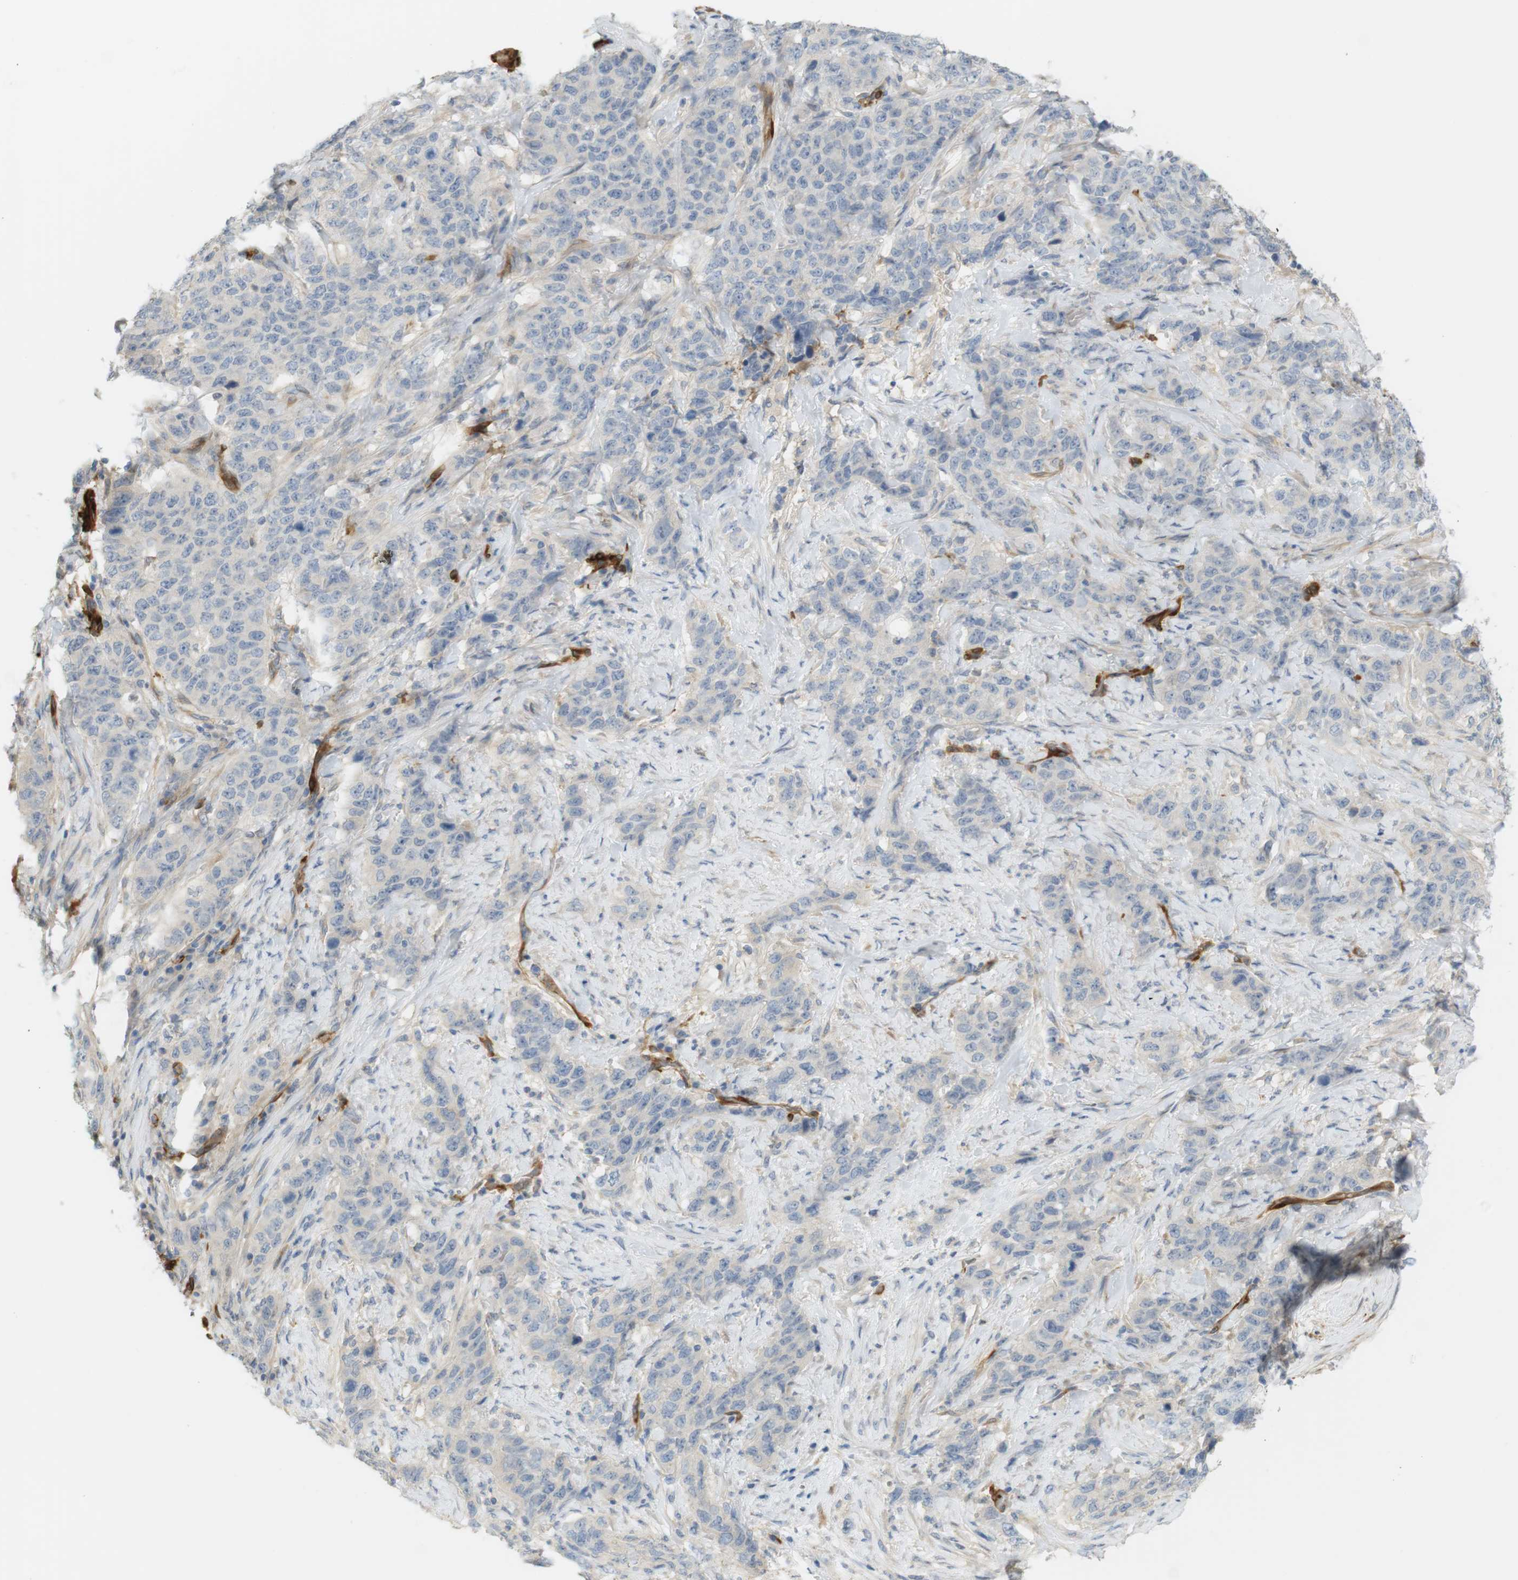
{"staining": {"intensity": "weak", "quantity": "<25%", "location": "cytoplasmic/membranous"}, "tissue": "stomach cancer", "cell_type": "Tumor cells", "image_type": "cancer", "snomed": [{"axis": "morphology", "description": "Adenocarcinoma, NOS"}, {"axis": "topography", "description": "Stomach"}], "caption": "Immunohistochemistry micrograph of human stomach adenocarcinoma stained for a protein (brown), which exhibits no positivity in tumor cells.", "gene": "PDE3A", "patient": {"sex": "male", "age": 48}}